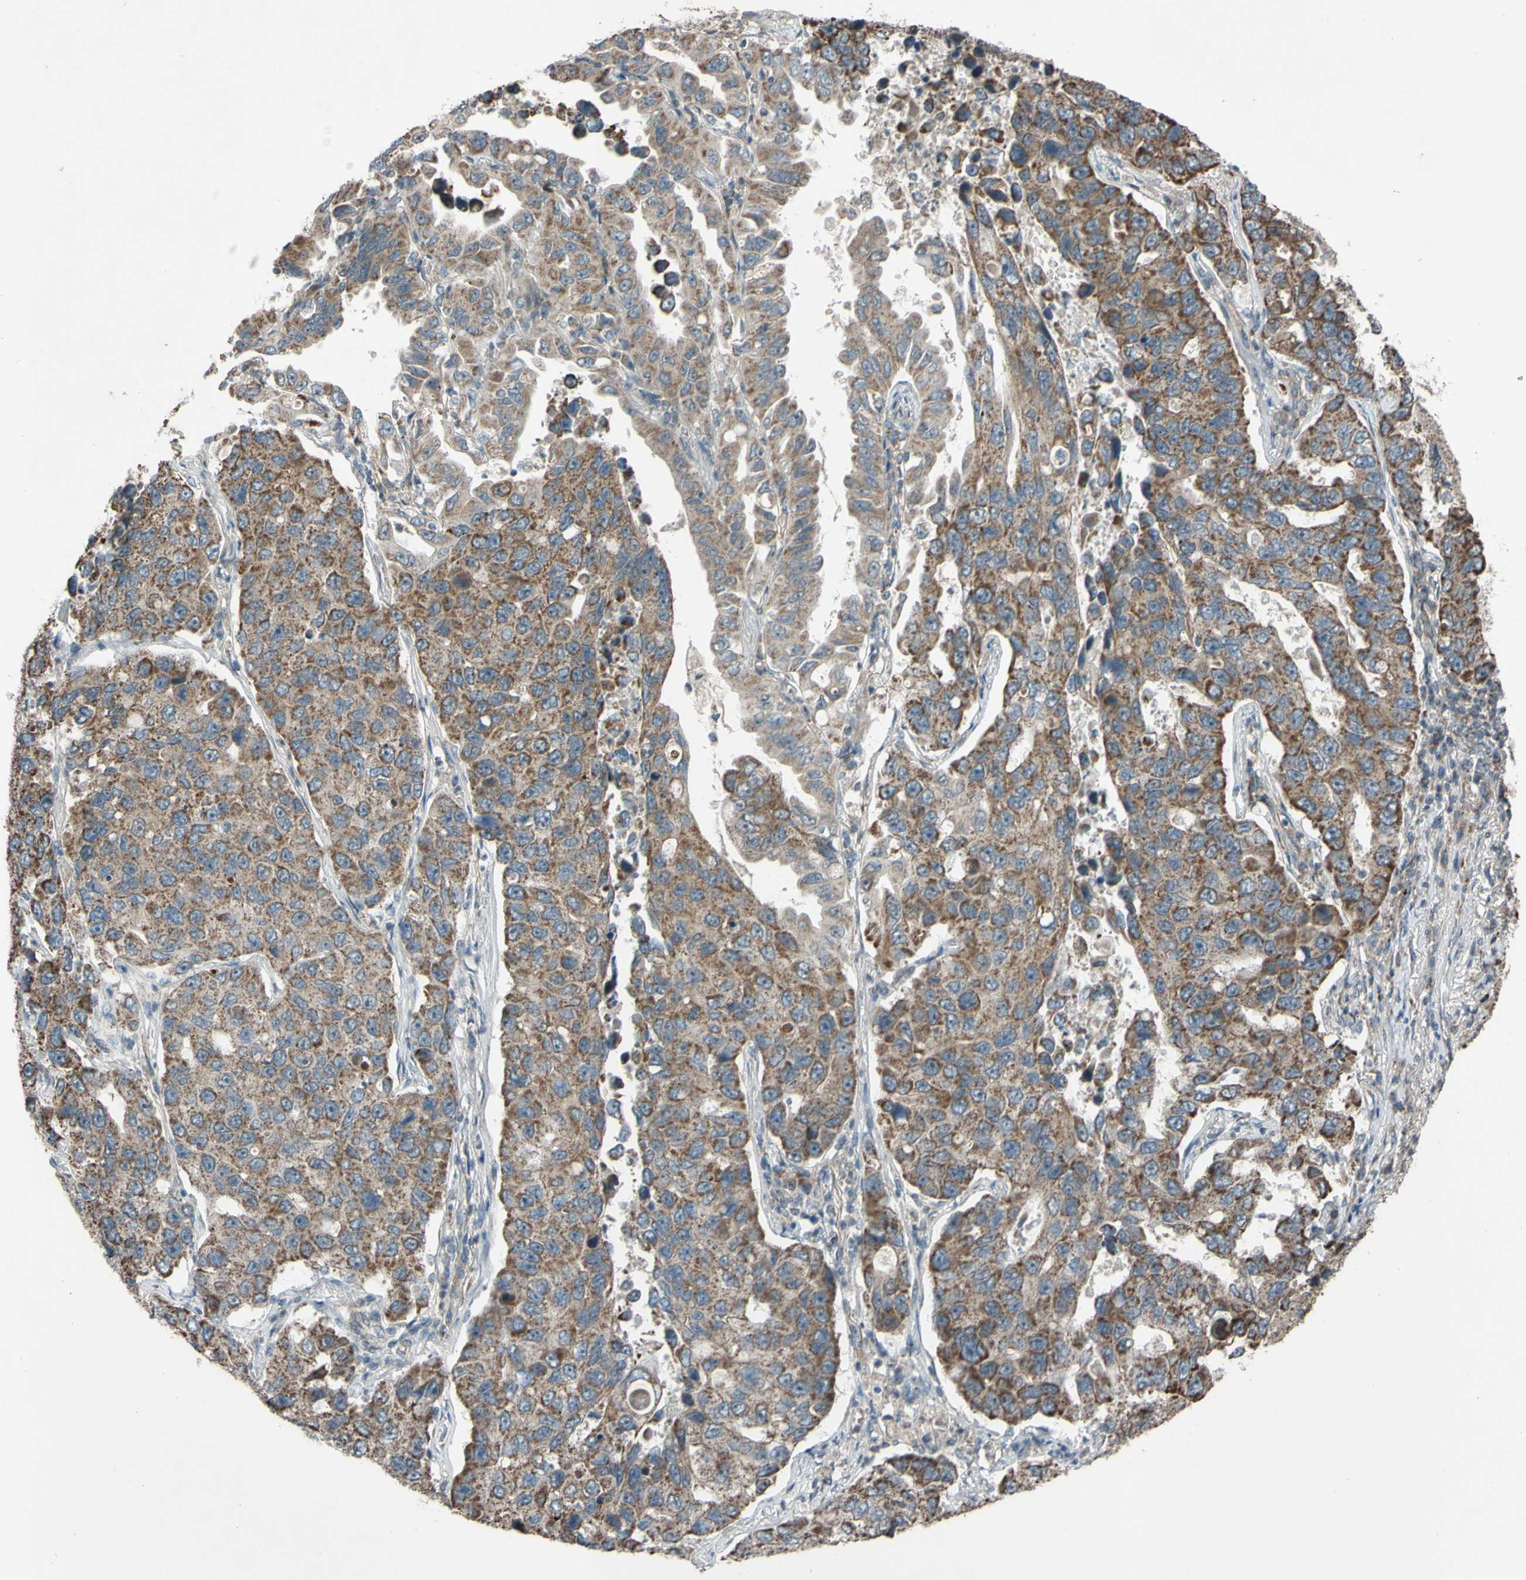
{"staining": {"intensity": "moderate", "quantity": ">75%", "location": "cytoplasmic/membranous"}, "tissue": "lung cancer", "cell_type": "Tumor cells", "image_type": "cancer", "snomed": [{"axis": "morphology", "description": "Adenocarcinoma, NOS"}, {"axis": "topography", "description": "Lung"}], "caption": "Protein expression analysis of lung adenocarcinoma shows moderate cytoplasmic/membranous positivity in approximately >75% of tumor cells.", "gene": "ACOT8", "patient": {"sex": "male", "age": 64}}